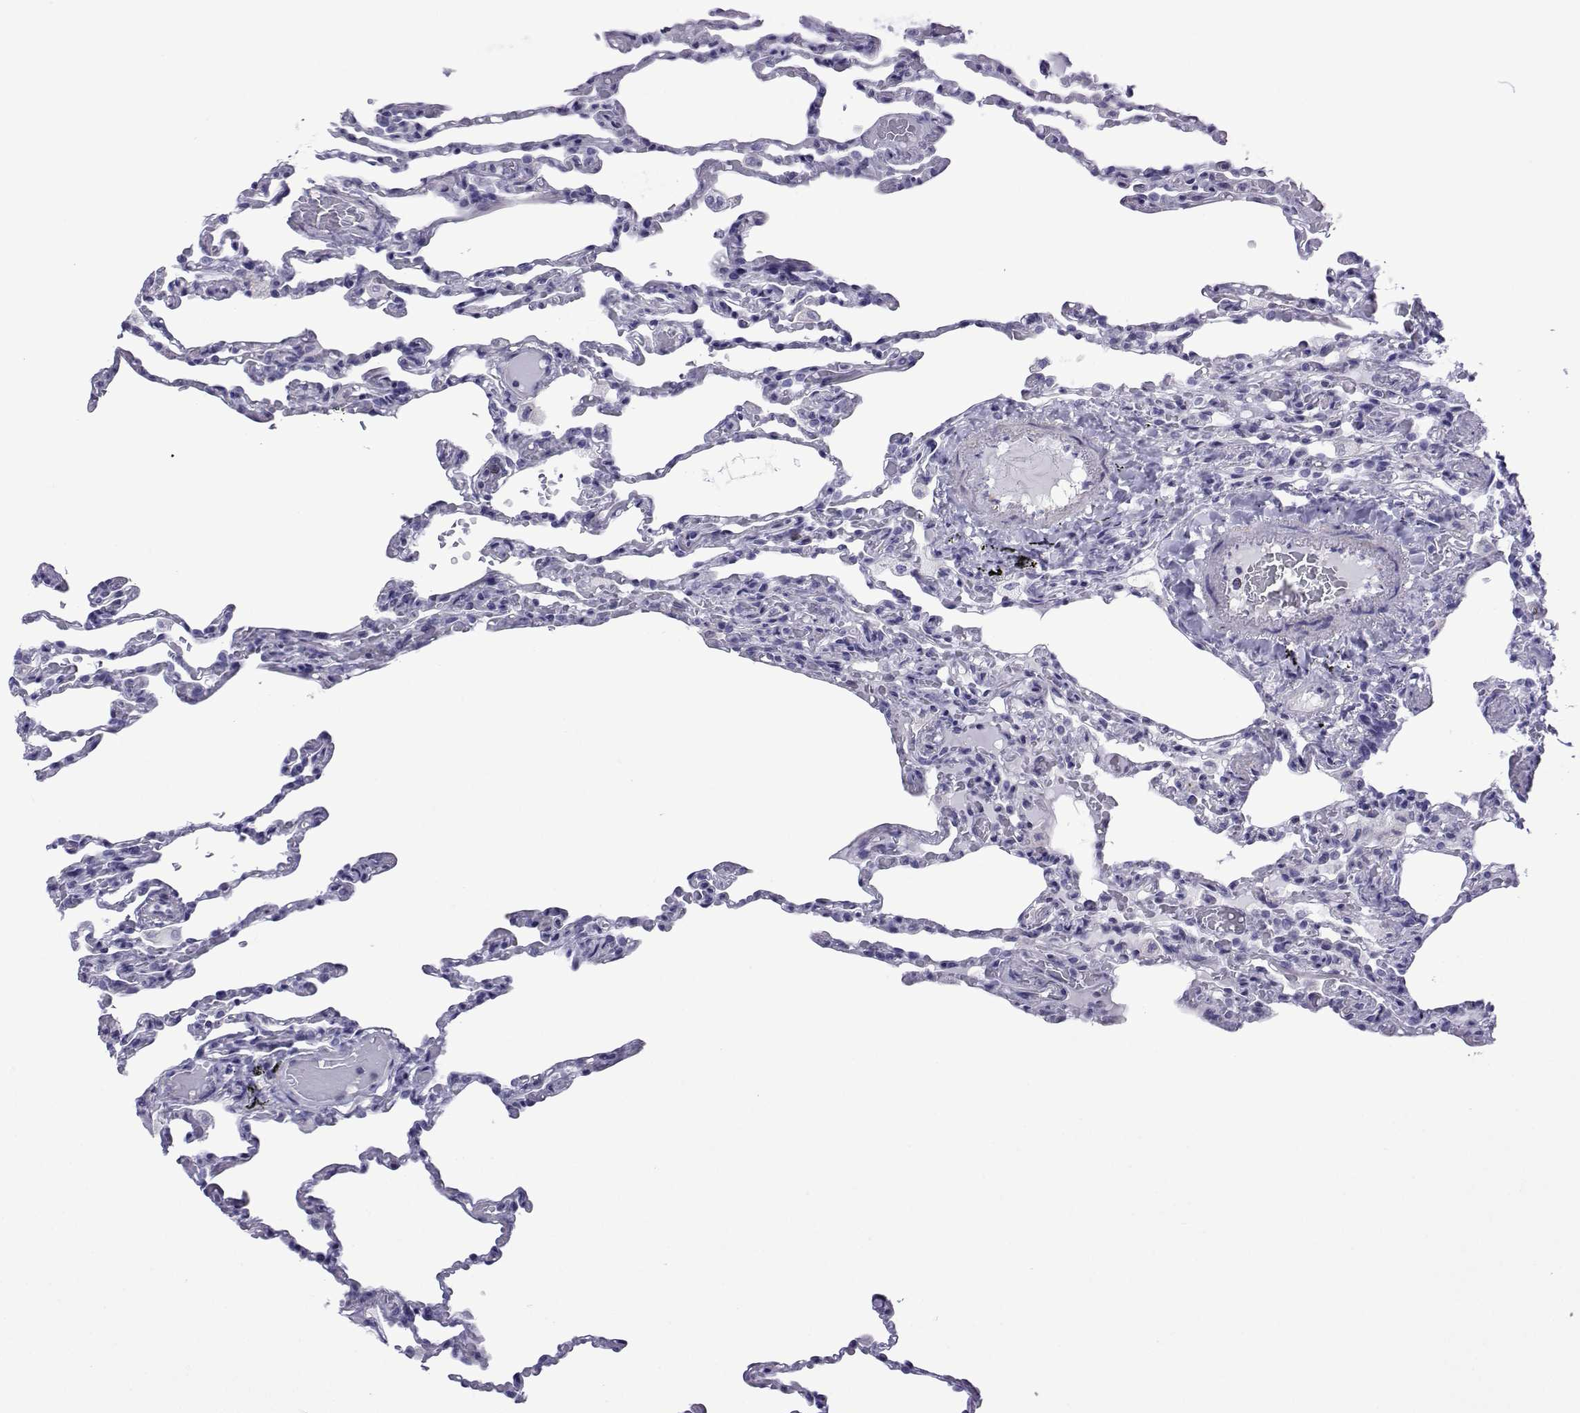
{"staining": {"intensity": "negative", "quantity": "none", "location": "none"}, "tissue": "lung", "cell_type": "Alveolar cells", "image_type": "normal", "snomed": [{"axis": "morphology", "description": "Normal tissue, NOS"}, {"axis": "topography", "description": "Lung"}], "caption": "A photomicrograph of lung stained for a protein displays no brown staining in alveolar cells. The staining is performed using DAB brown chromogen with nuclei counter-stained in using hematoxylin.", "gene": "SPANXA1", "patient": {"sex": "female", "age": 43}}